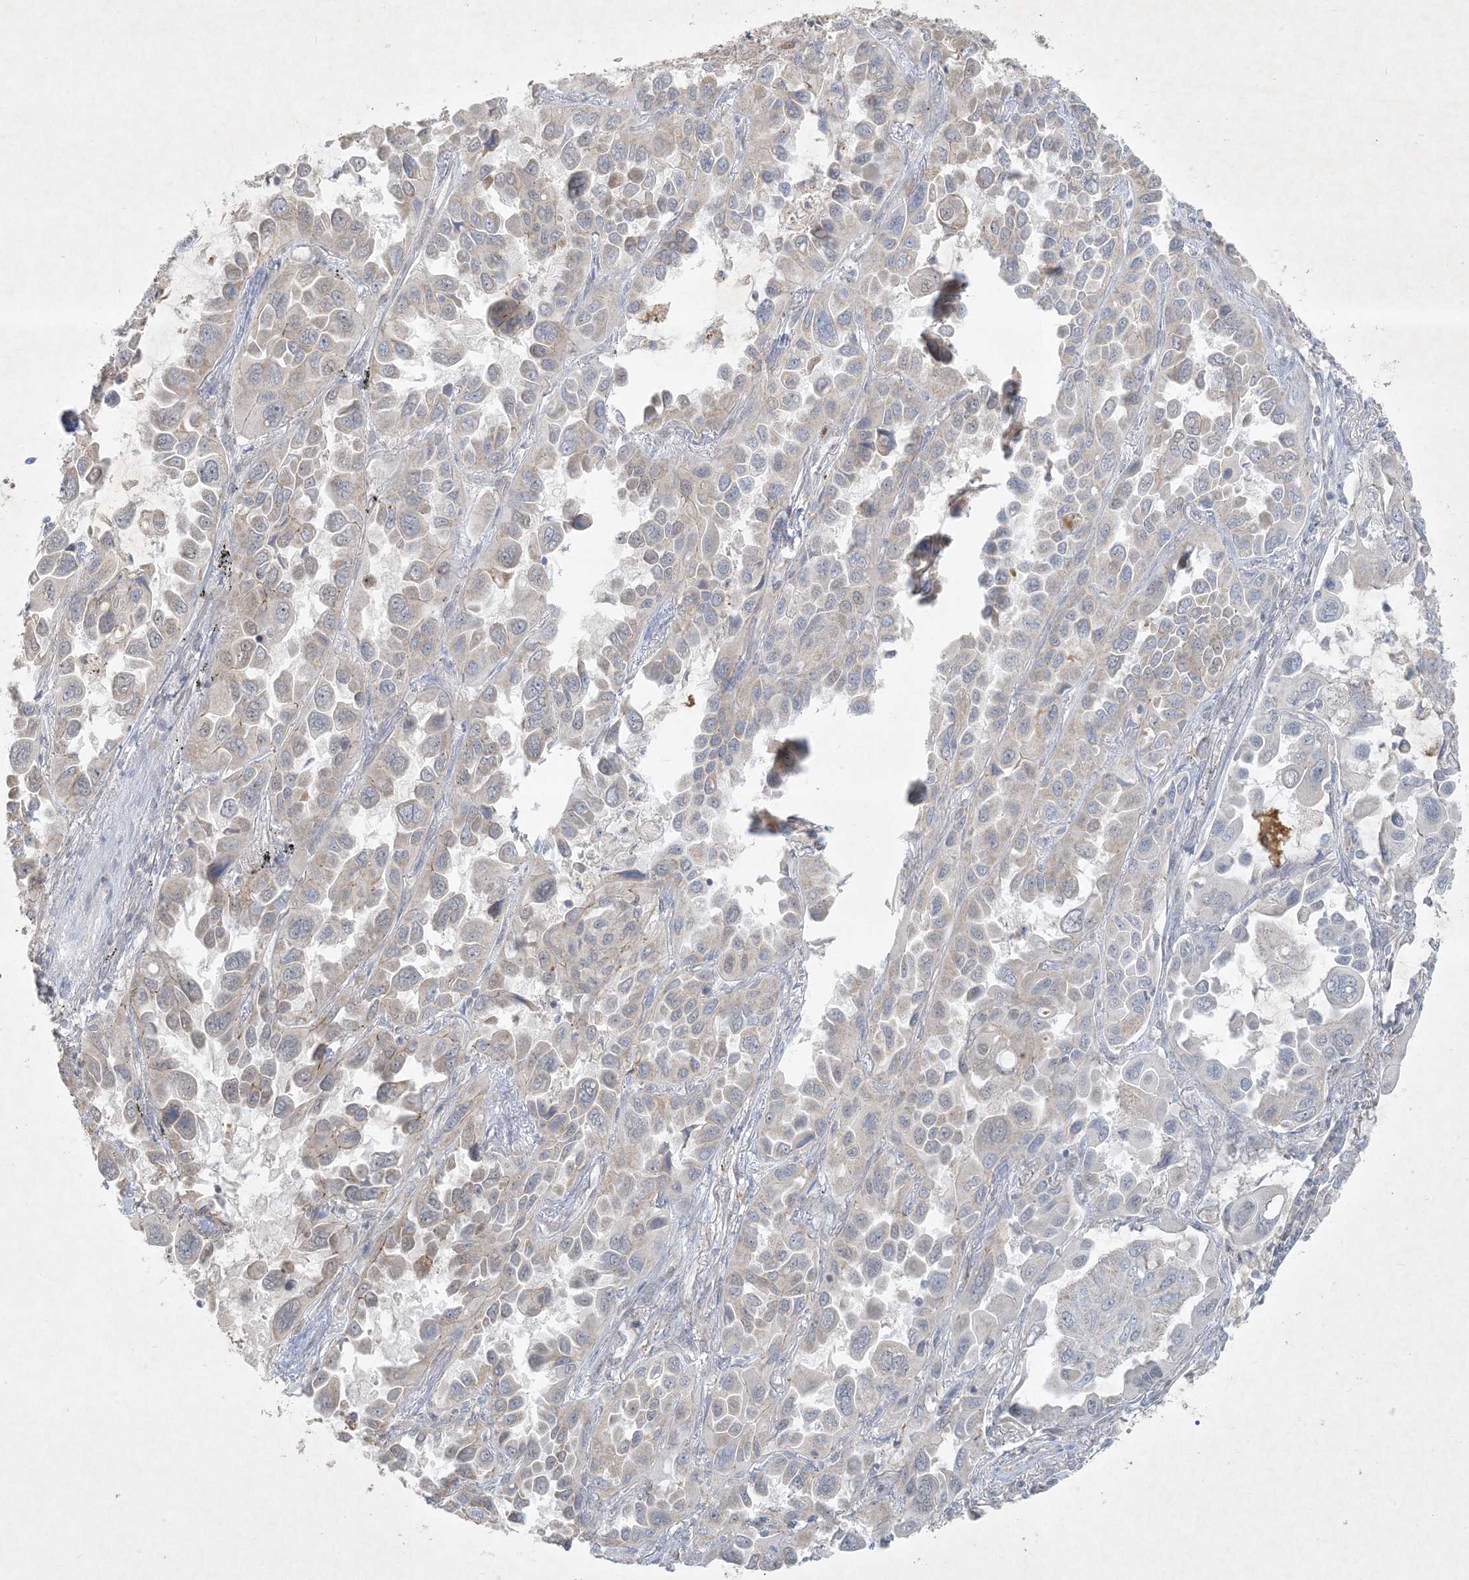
{"staining": {"intensity": "negative", "quantity": "none", "location": "none"}, "tissue": "lung cancer", "cell_type": "Tumor cells", "image_type": "cancer", "snomed": [{"axis": "morphology", "description": "Adenocarcinoma, NOS"}, {"axis": "topography", "description": "Lung"}], "caption": "A photomicrograph of human adenocarcinoma (lung) is negative for staining in tumor cells.", "gene": "BCORL1", "patient": {"sex": "male", "age": 64}}